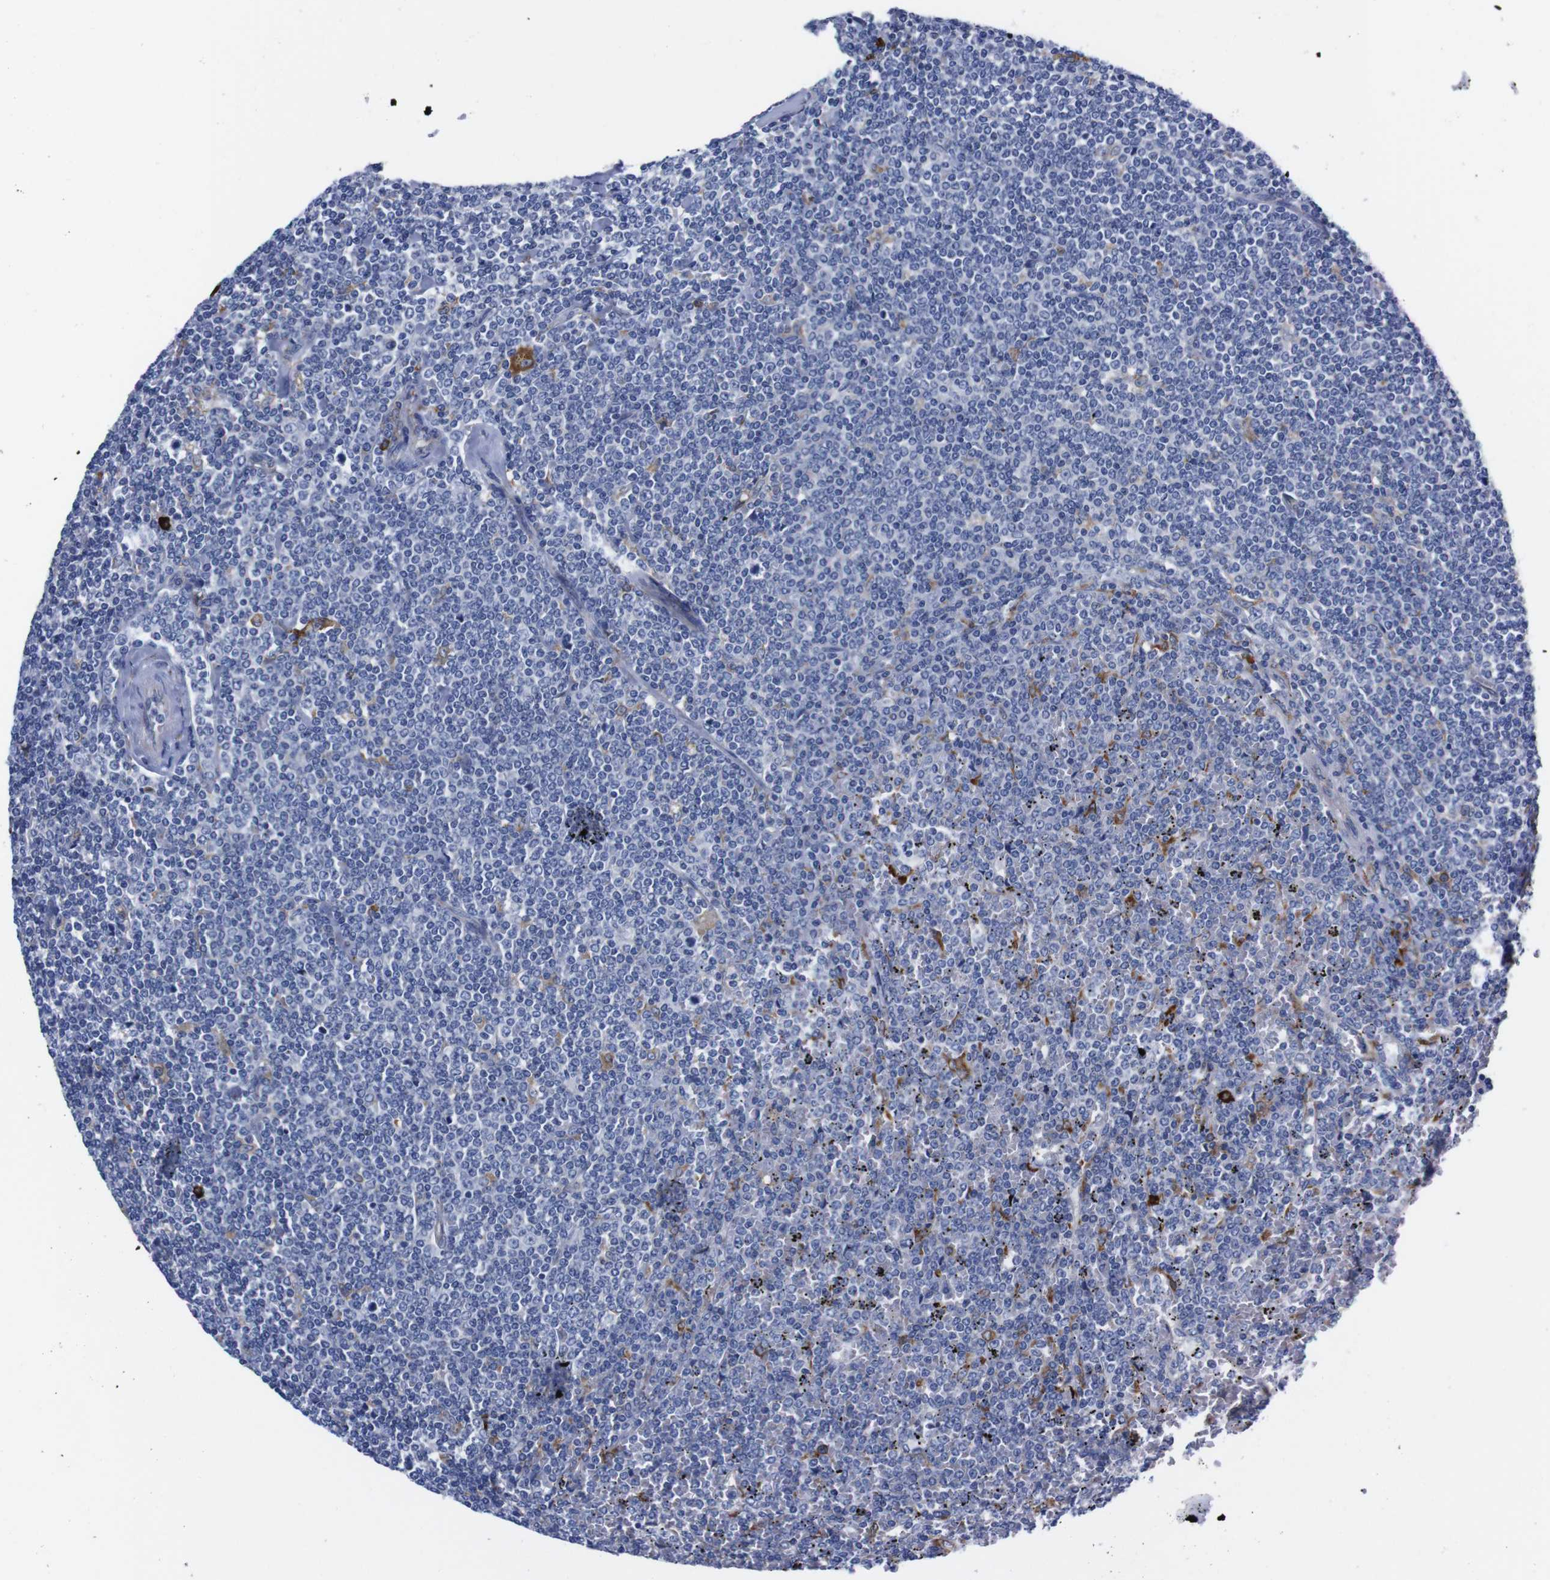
{"staining": {"intensity": "negative", "quantity": "none", "location": "none"}, "tissue": "lymphoma", "cell_type": "Tumor cells", "image_type": "cancer", "snomed": [{"axis": "morphology", "description": "Malignant lymphoma, non-Hodgkin's type, Low grade"}, {"axis": "topography", "description": "Spleen"}], "caption": "DAB (3,3'-diaminobenzidine) immunohistochemical staining of human malignant lymphoma, non-Hodgkin's type (low-grade) demonstrates no significant staining in tumor cells.", "gene": "NEBL", "patient": {"sex": "female", "age": 19}}